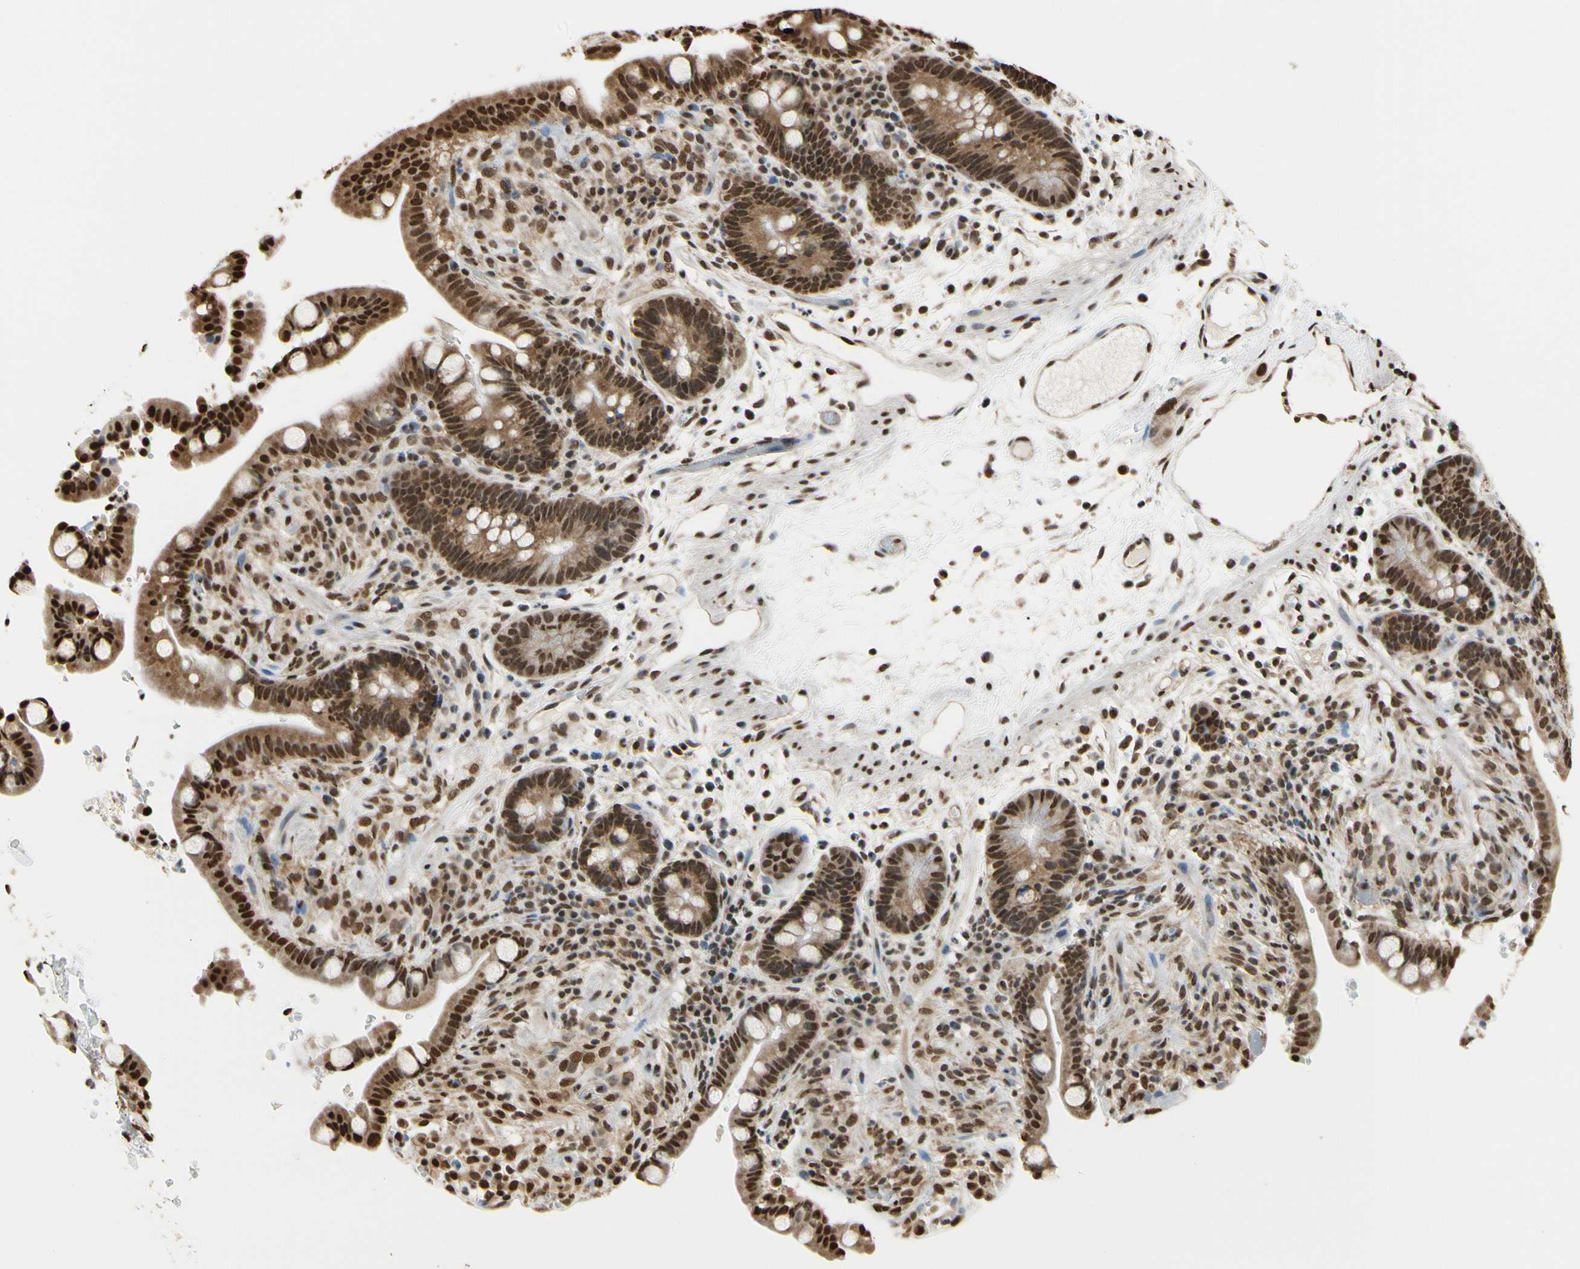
{"staining": {"intensity": "strong", "quantity": ">75%", "location": "nuclear"}, "tissue": "colon", "cell_type": "Endothelial cells", "image_type": "normal", "snomed": [{"axis": "morphology", "description": "Normal tissue, NOS"}, {"axis": "topography", "description": "Colon"}], "caption": "Immunohistochemistry (IHC) (DAB) staining of unremarkable human colon demonstrates strong nuclear protein positivity in approximately >75% of endothelial cells.", "gene": "HNRNPK", "patient": {"sex": "male", "age": 73}}